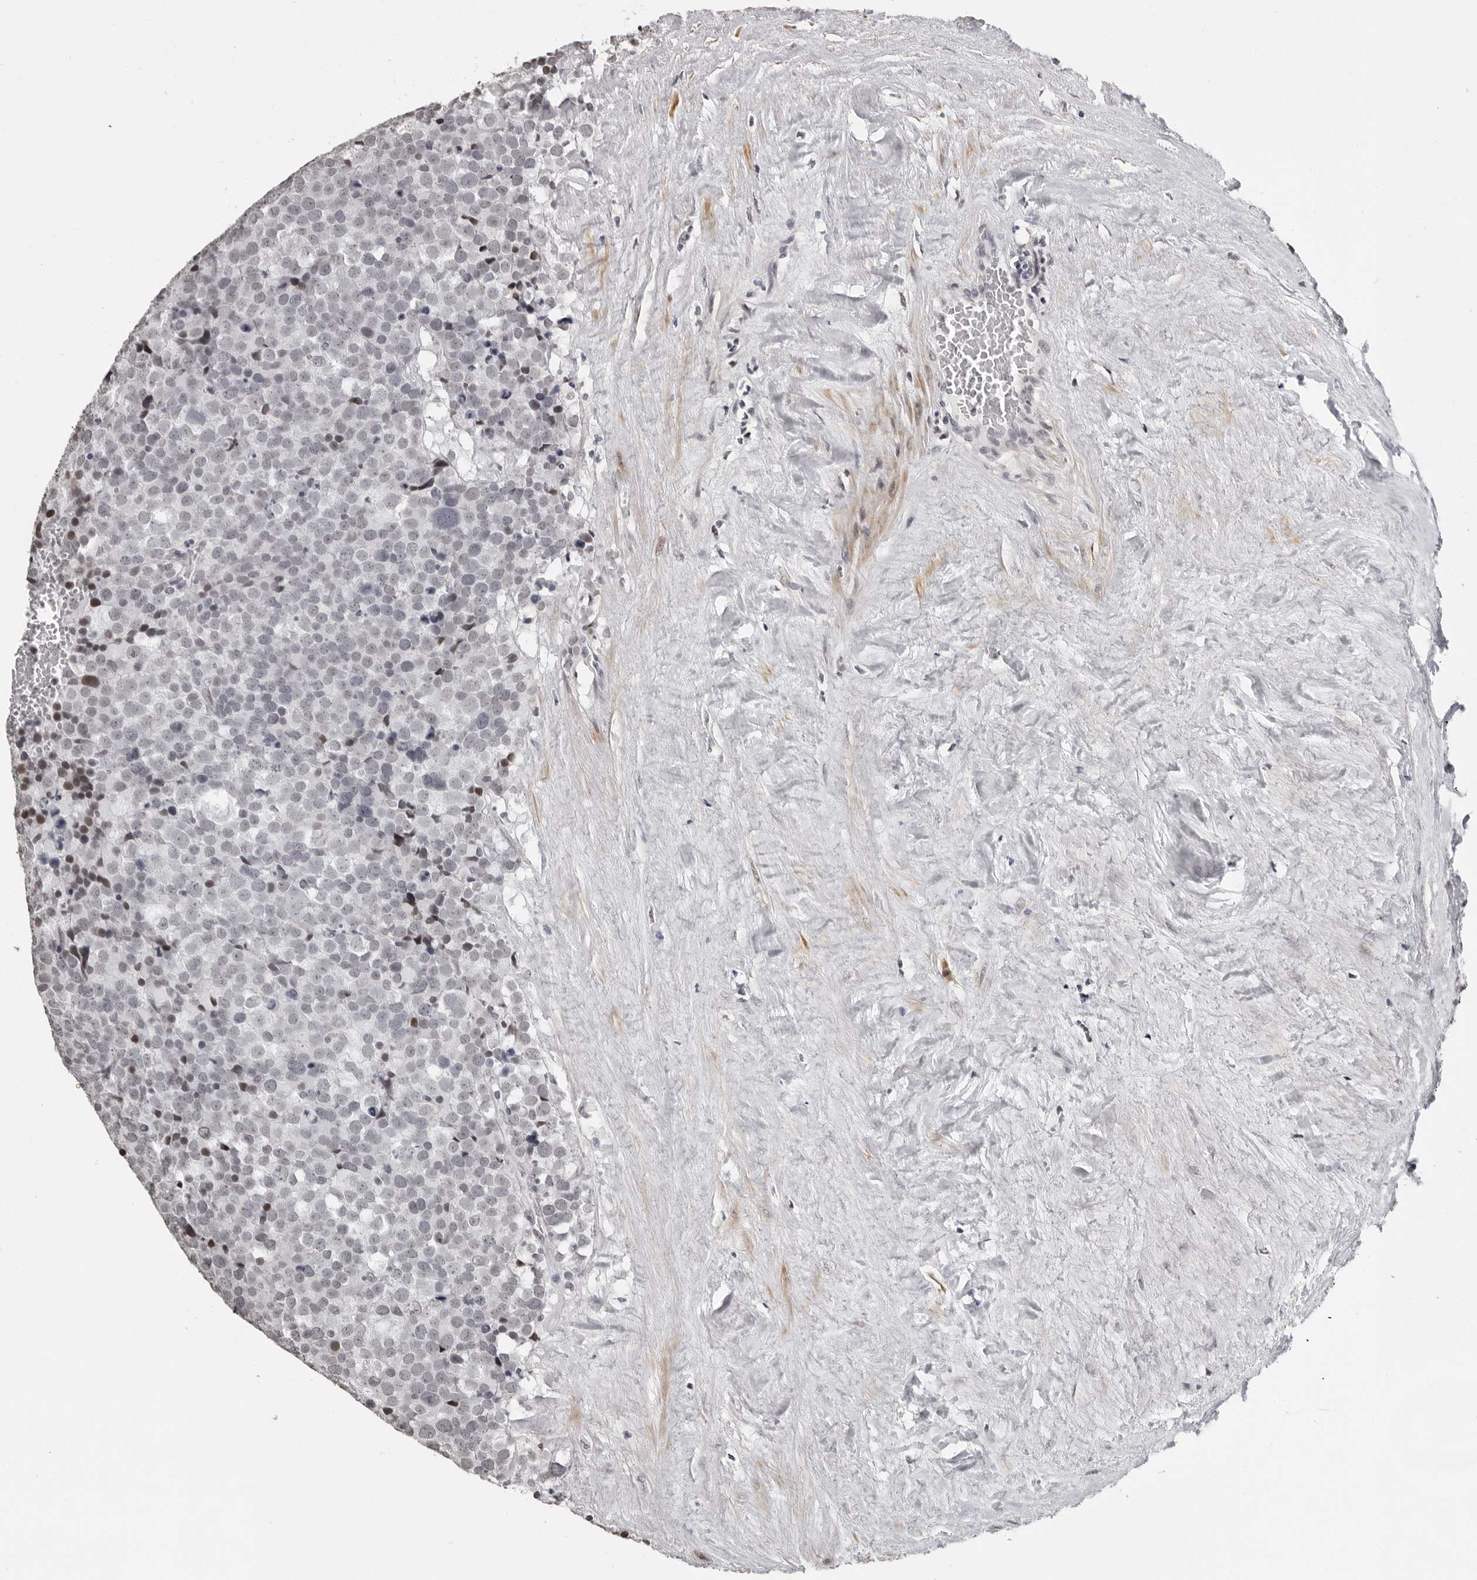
{"staining": {"intensity": "negative", "quantity": "none", "location": "none"}, "tissue": "testis cancer", "cell_type": "Tumor cells", "image_type": "cancer", "snomed": [{"axis": "morphology", "description": "Seminoma, NOS"}, {"axis": "topography", "description": "Testis"}], "caption": "Tumor cells show no significant protein staining in seminoma (testis).", "gene": "ORC1", "patient": {"sex": "male", "age": 71}}